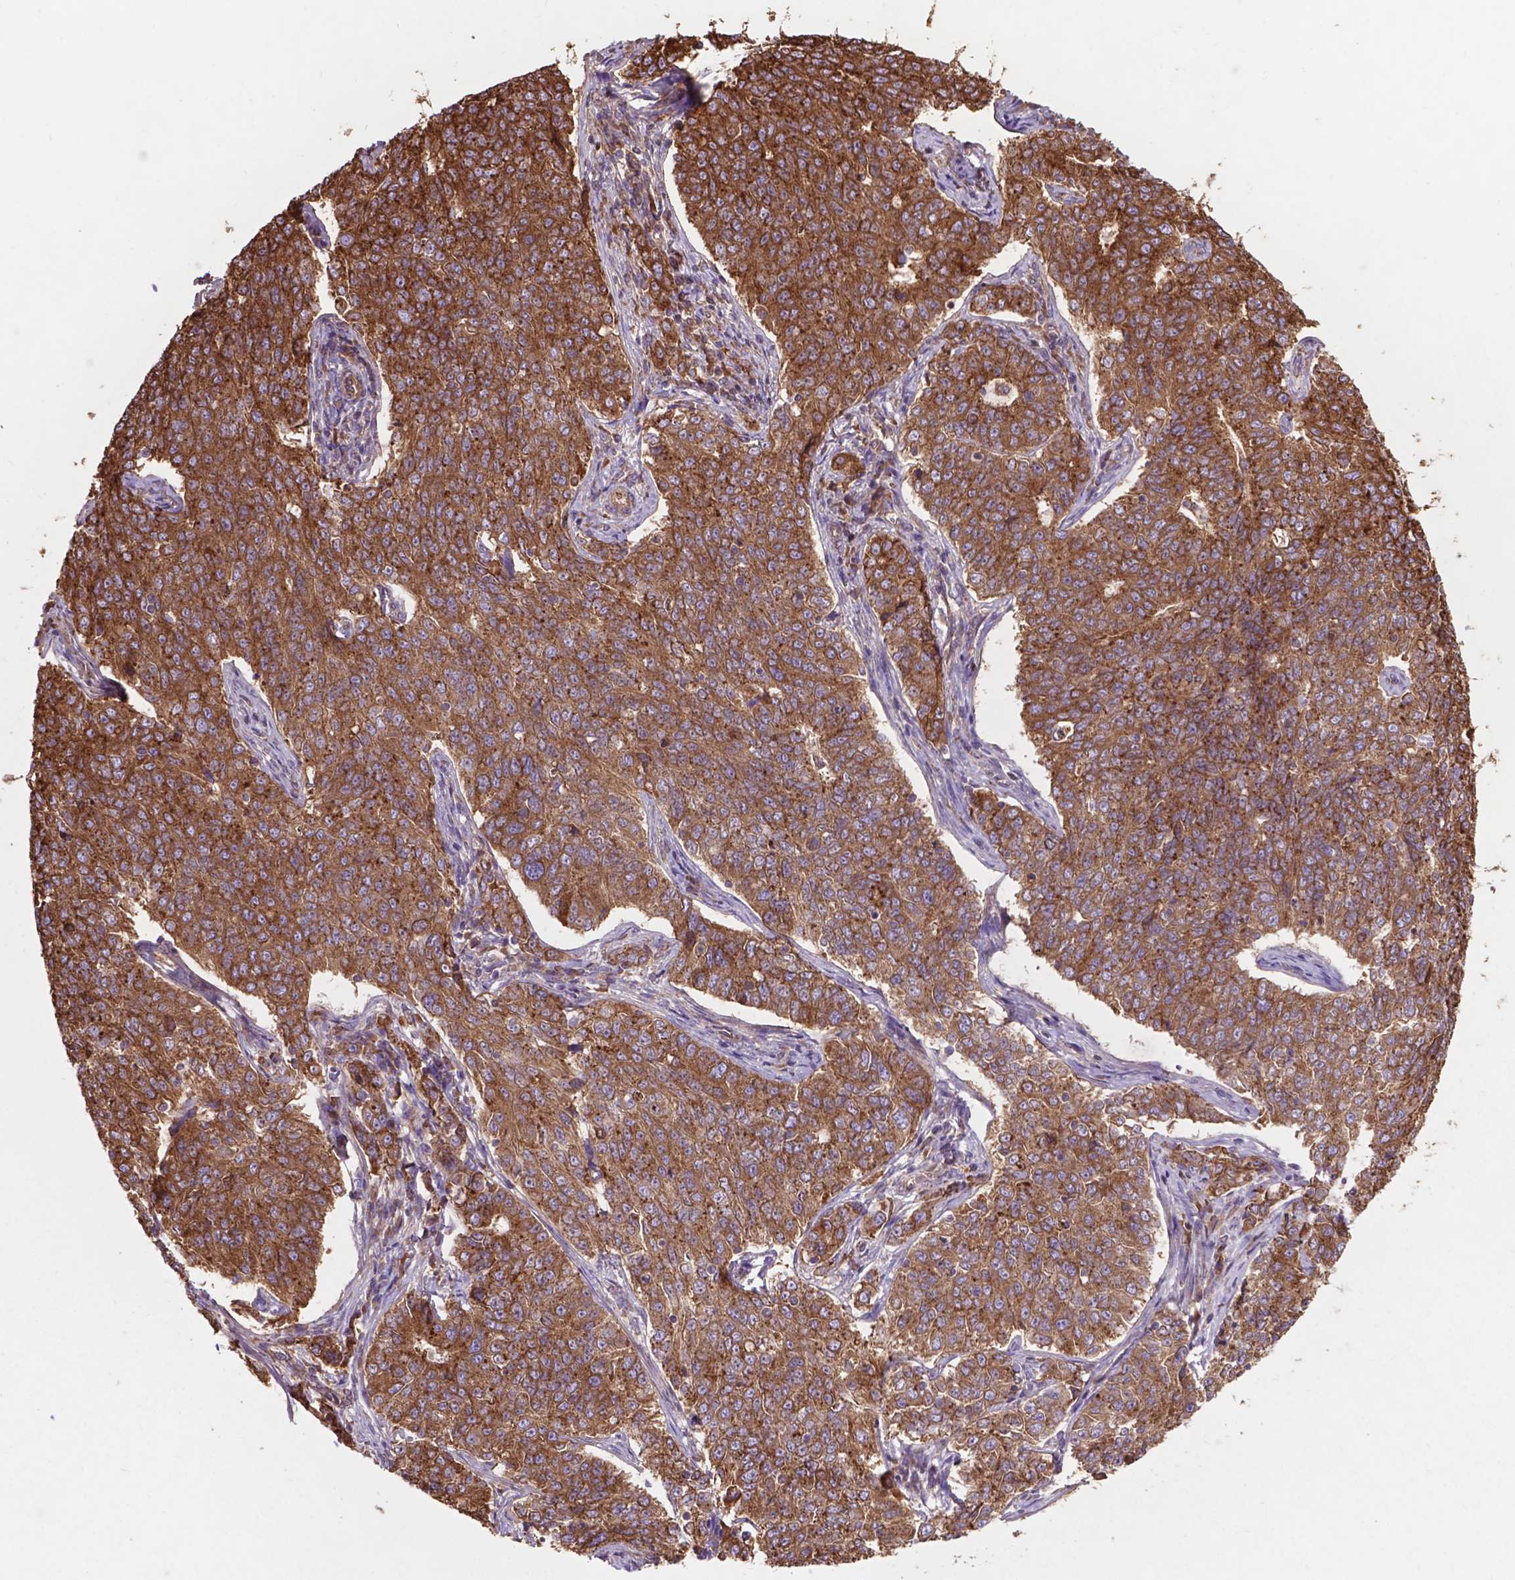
{"staining": {"intensity": "moderate", "quantity": ">75%", "location": "cytoplasmic/membranous"}, "tissue": "endometrial cancer", "cell_type": "Tumor cells", "image_type": "cancer", "snomed": [{"axis": "morphology", "description": "Adenocarcinoma, NOS"}, {"axis": "topography", "description": "Endometrium"}], "caption": "The immunohistochemical stain highlights moderate cytoplasmic/membranous staining in tumor cells of endometrial cancer (adenocarcinoma) tissue.", "gene": "CCDC71L", "patient": {"sex": "female", "age": 43}}